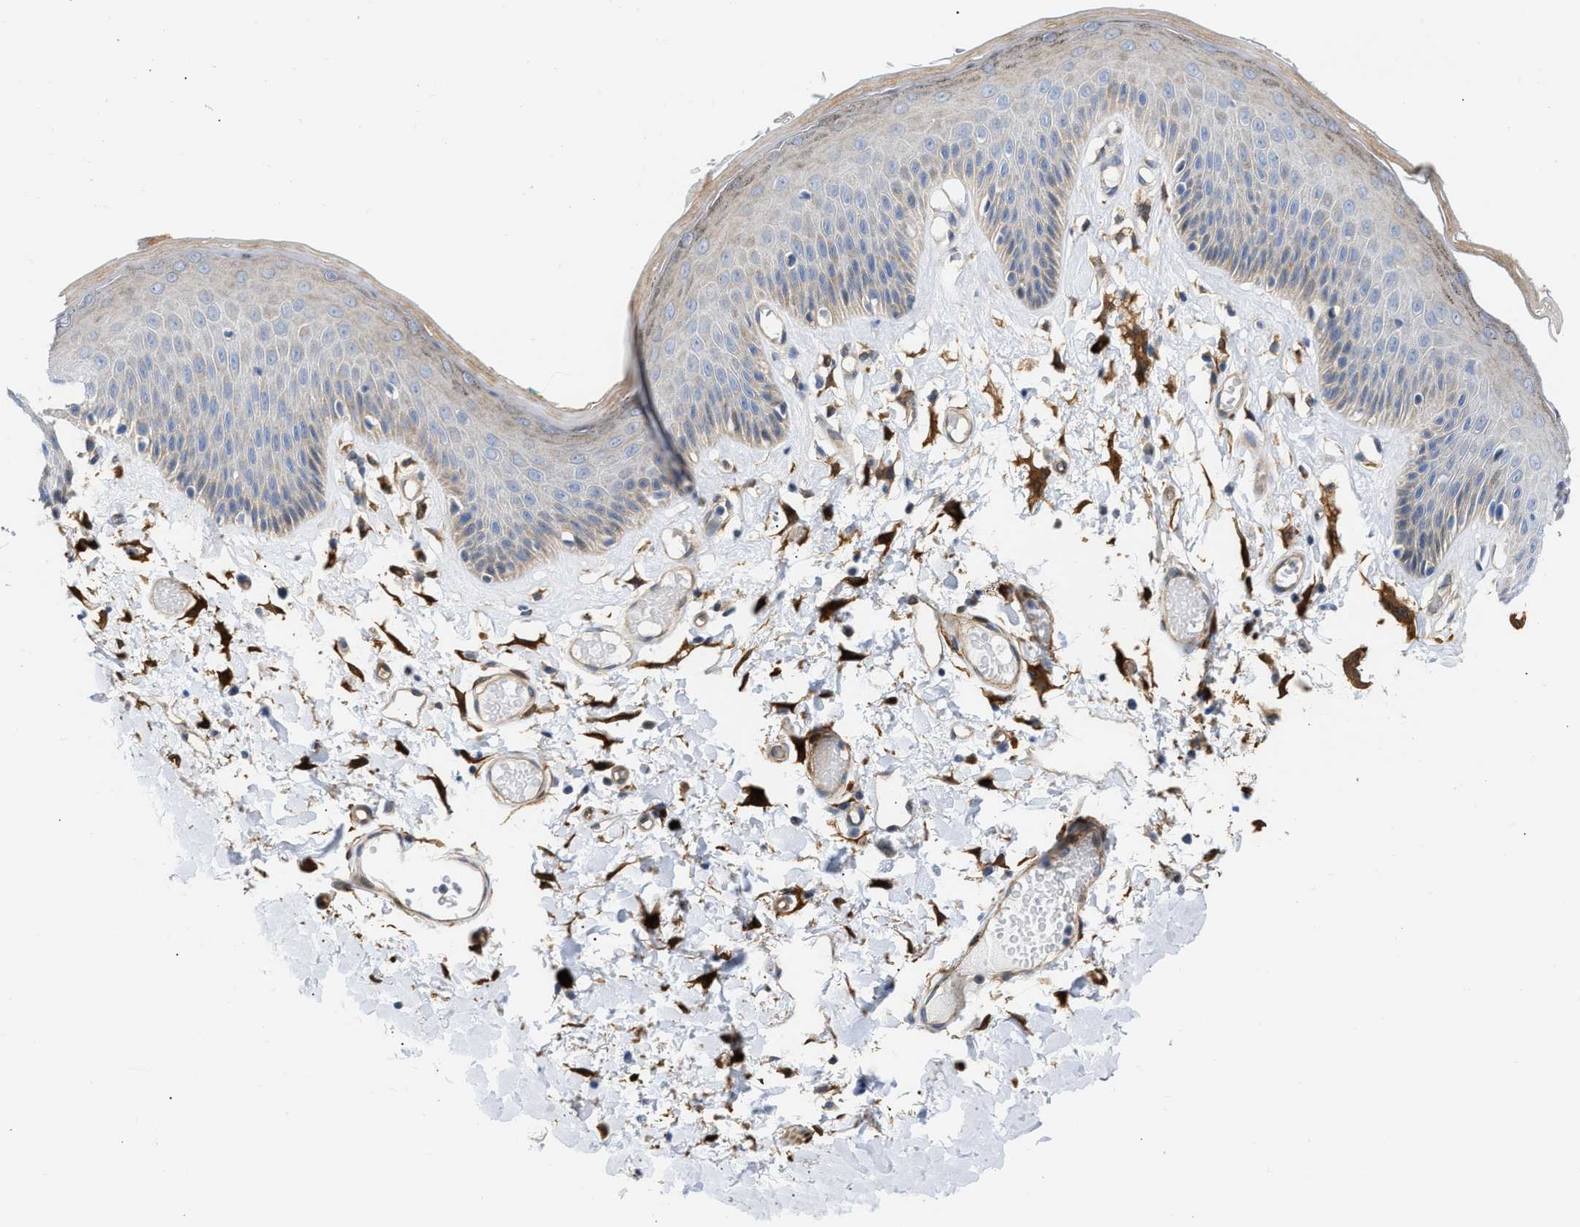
{"staining": {"intensity": "weak", "quantity": "<25%", "location": "cytoplasmic/membranous"}, "tissue": "skin", "cell_type": "Epidermal cells", "image_type": "normal", "snomed": [{"axis": "morphology", "description": "Normal tissue, NOS"}, {"axis": "topography", "description": "Vulva"}], "caption": "Epidermal cells show no significant staining in unremarkable skin.", "gene": "FHL1", "patient": {"sex": "female", "age": 73}}